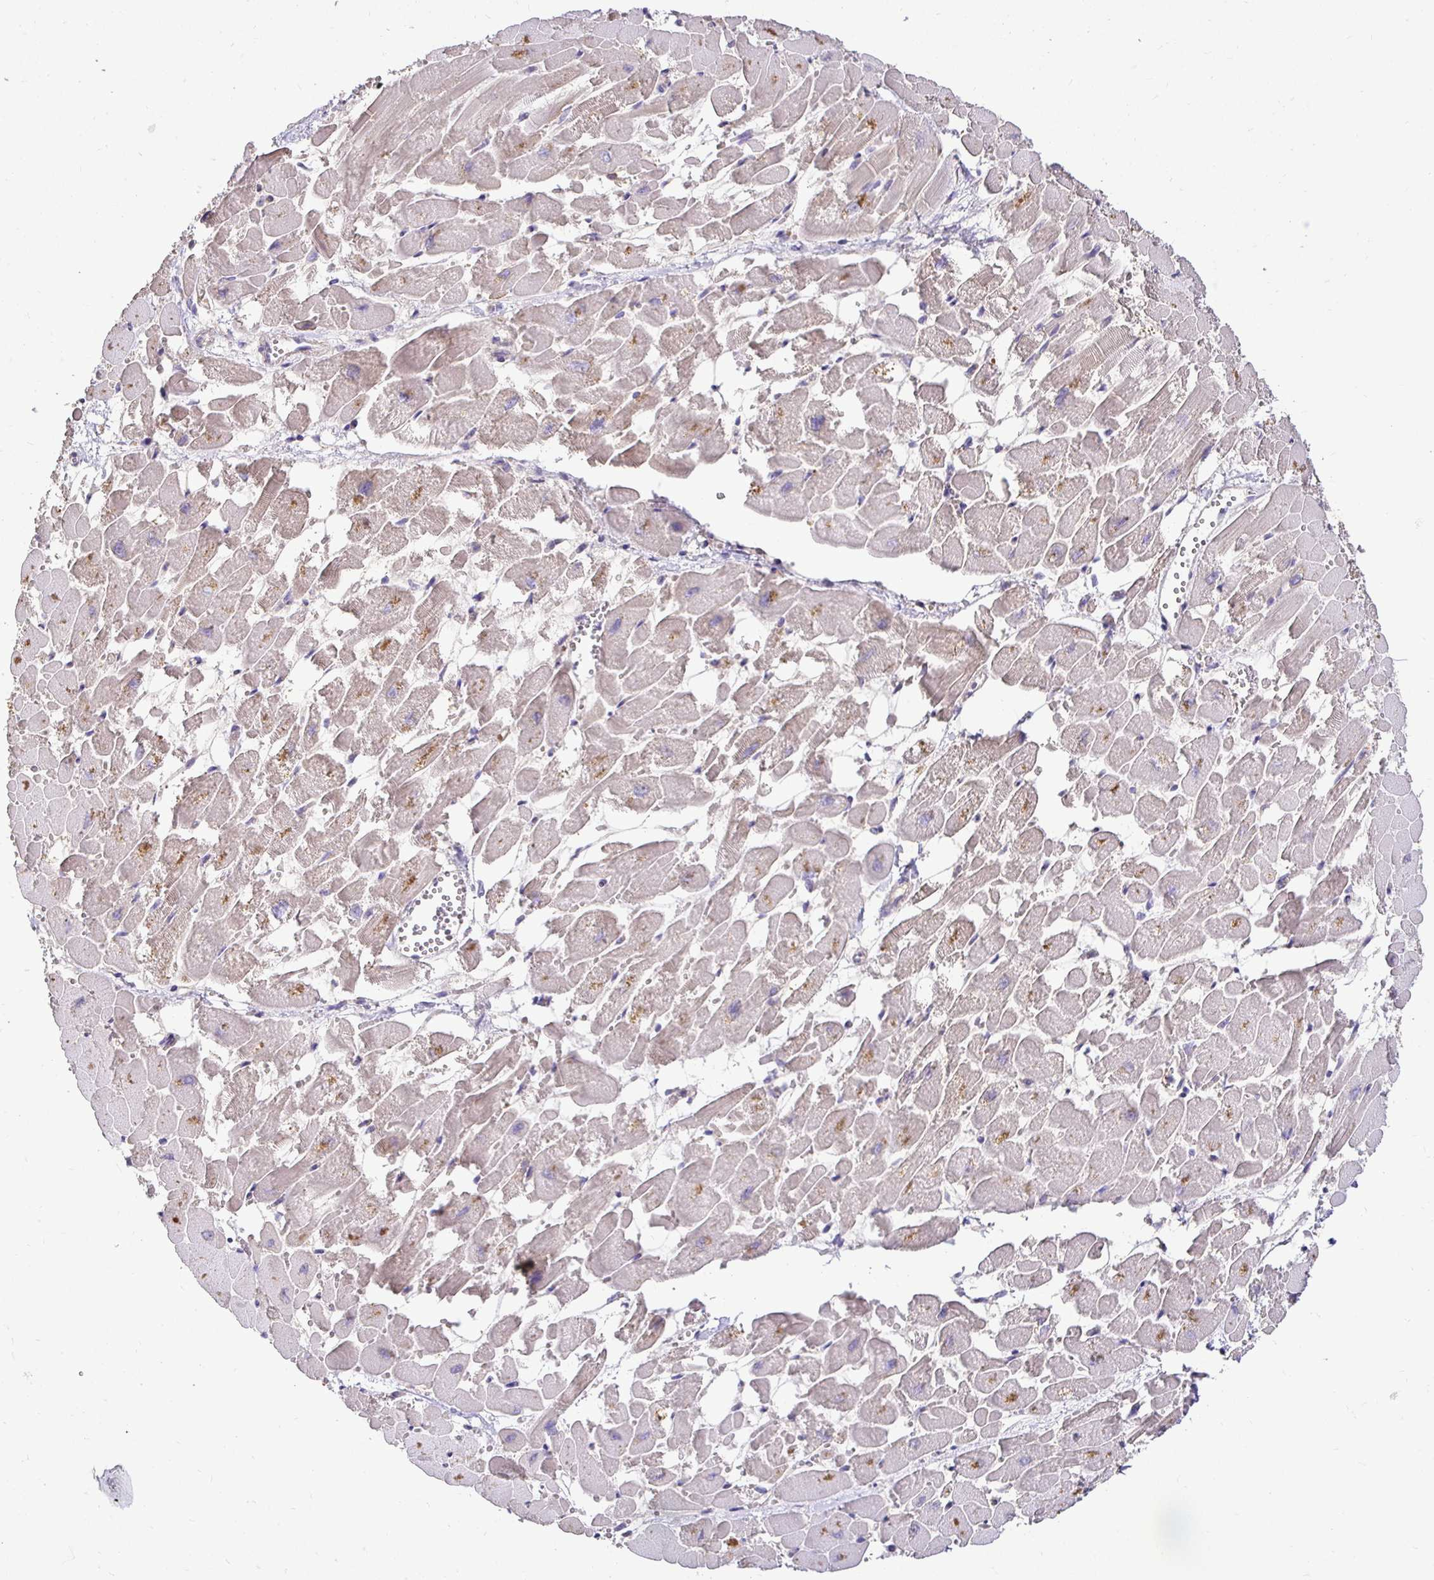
{"staining": {"intensity": "weak", "quantity": "25%-75%", "location": "cytoplasmic/membranous"}, "tissue": "heart muscle", "cell_type": "Cardiomyocytes", "image_type": "normal", "snomed": [{"axis": "morphology", "description": "Normal tissue, NOS"}, {"axis": "topography", "description": "Heart"}], "caption": "Heart muscle was stained to show a protein in brown. There is low levels of weak cytoplasmic/membranous staining in approximately 25%-75% of cardiomyocytes. The staining is performed using DAB brown chromogen to label protein expression. The nuclei are counter-stained blue using hematoxylin.", "gene": "SLC9A1", "patient": {"sex": "female", "age": 52}}